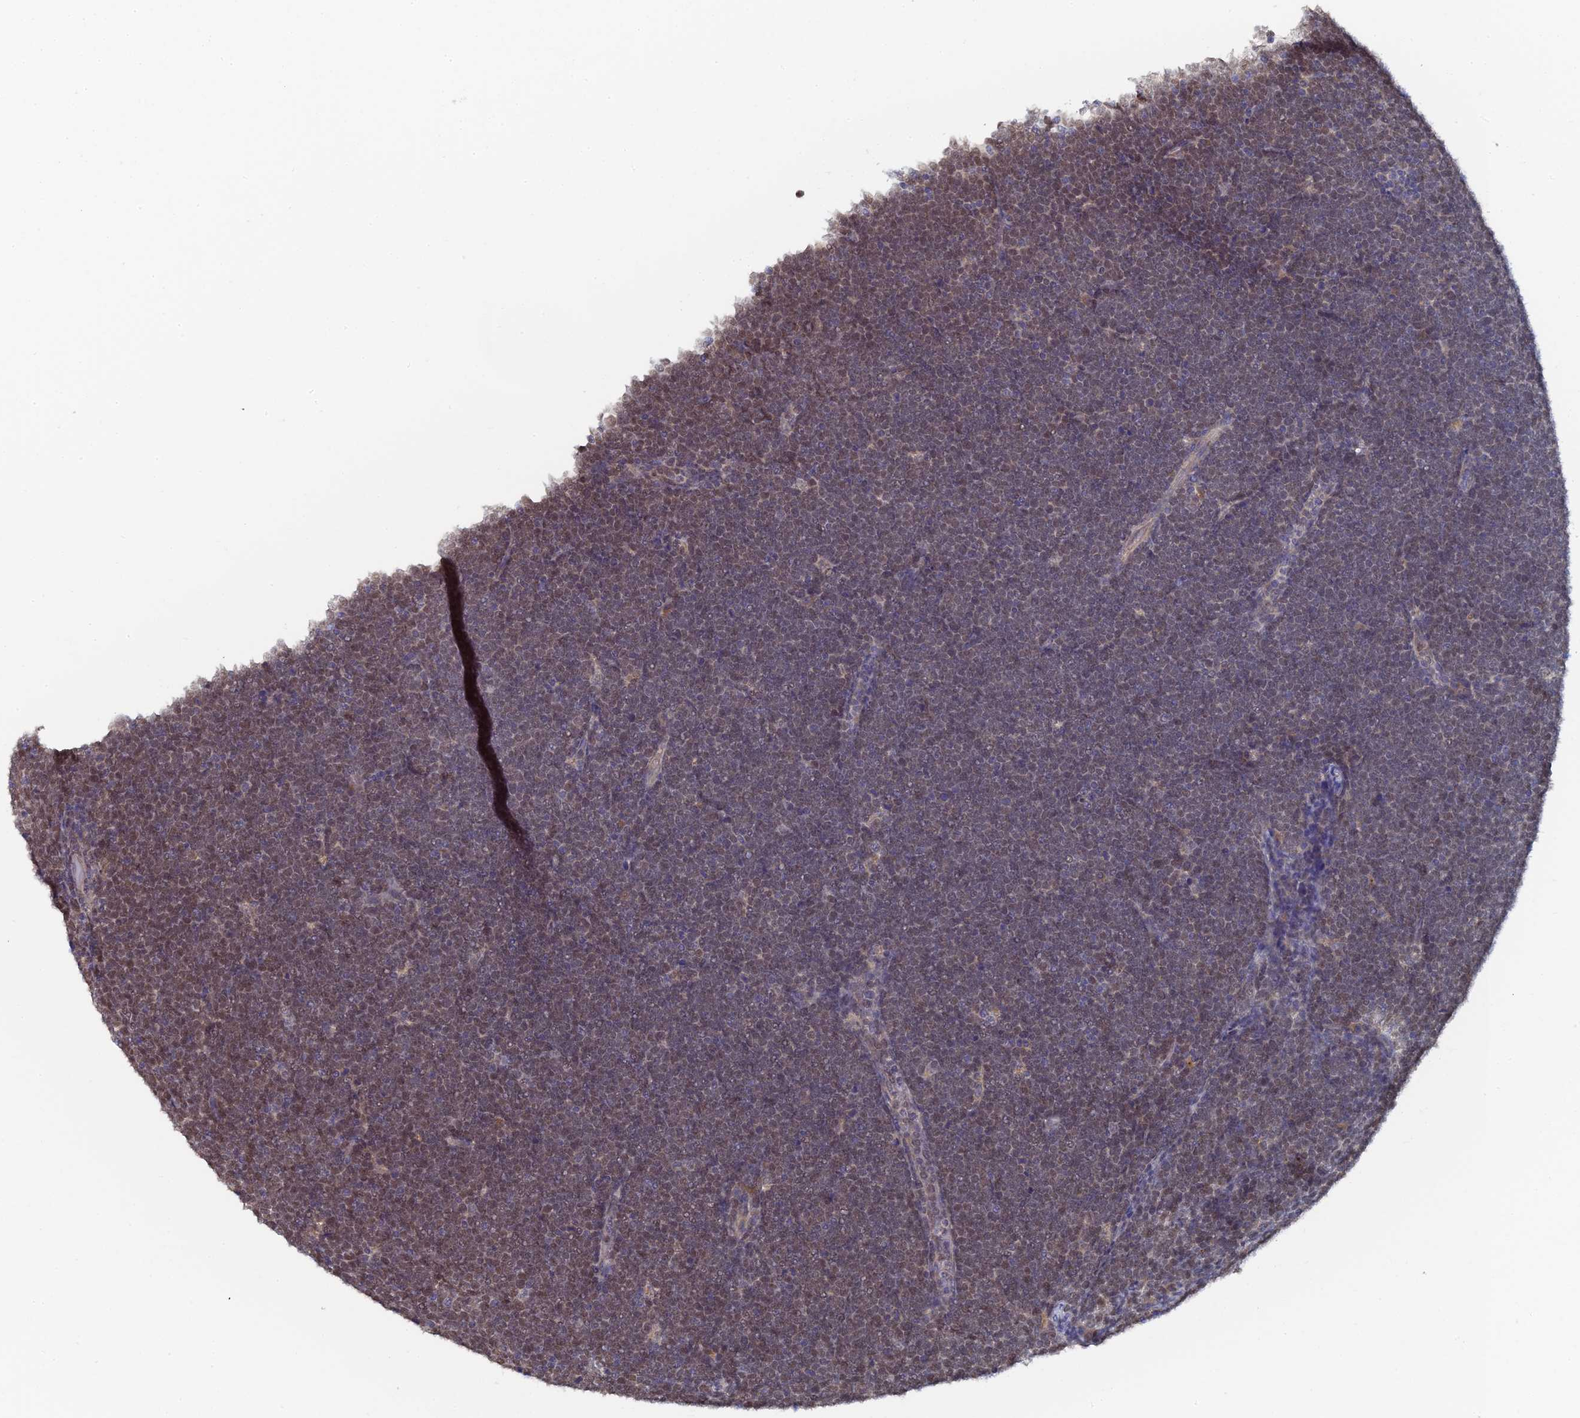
{"staining": {"intensity": "weak", "quantity": "25%-75%", "location": "nuclear"}, "tissue": "lymphoma", "cell_type": "Tumor cells", "image_type": "cancer", "snomed": [{"axis": "morphology", "description": "Malignant lymphoma, non-Hodgkin's type, High grade"}, {"axis": "topography", "description": "Lymph node"}], "caption": "Protein expression analysis of human malignant lymphoma, non-Hodgkin's type (high-grade) reveals weak nuclear expression in approximately 25%-75% of tumor cells. Using DAB (brown) and hematoxylin (blue) stains, captured at high magnification using brightfield microscopy.", "gene": "MIGA2", "patient": {"sex": "male", "age": 13}}